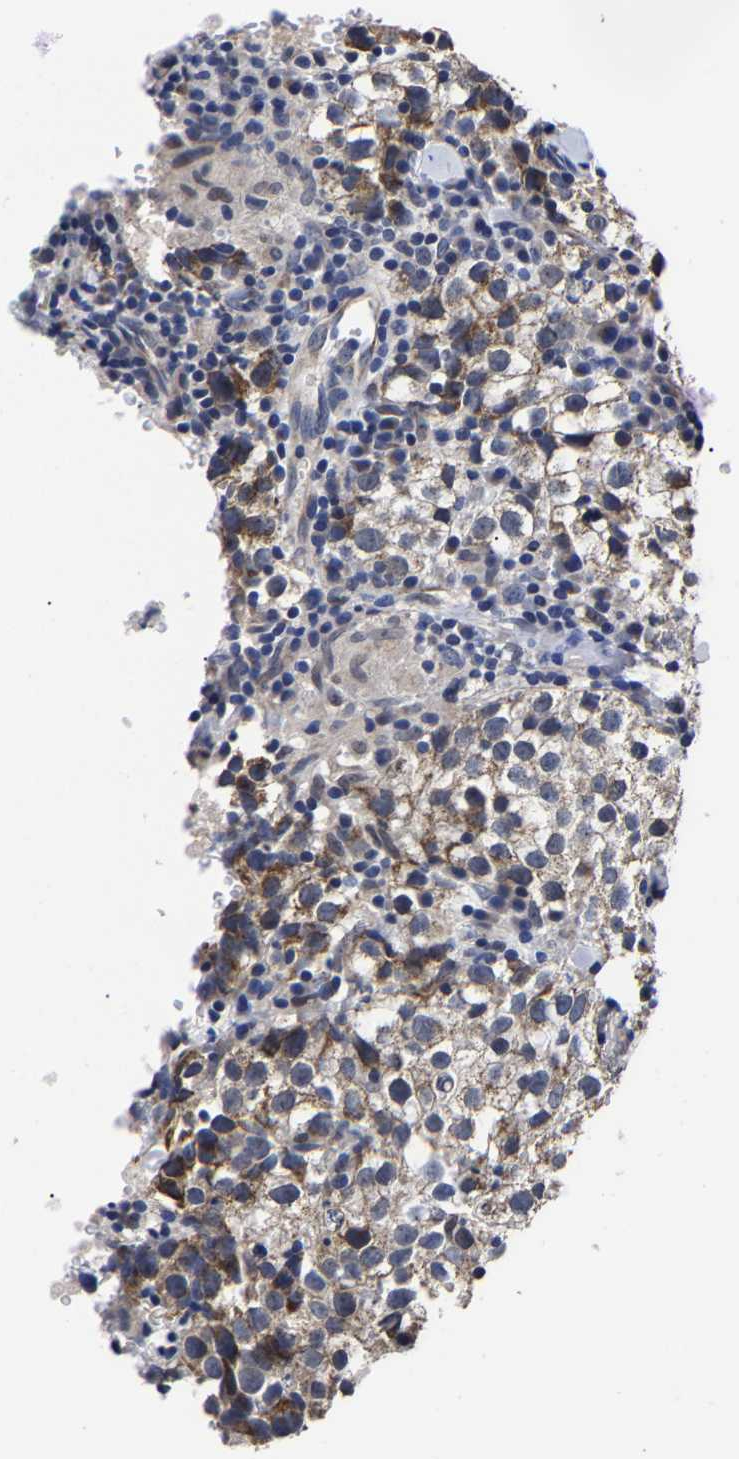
{"staining": {"intensity": "moderate", "quantity": "<25%", "location": "cytoplasmic/membranous"}, "tissue": "testis cancer", "cell_type": "Tumor cells", "image_type": "cancer", "snomed": [{"axis": "morphology", "description": "Seminoma, NOS"}, {"axis": "morphology", "description": "Carcinoma, Embryonal, NOS"}, {"axis": "topography", "description": "Testis"}], "caption": "High-power microscopy captured an IHC image of testis cancer, revealing moderate cytoplasmic/membranous positivity in about <25% of tumor cells. (IHC, brightfield microscopy, high magnification).", "gene": "AASS", "patient": {"sex": "male", "age": 36}}